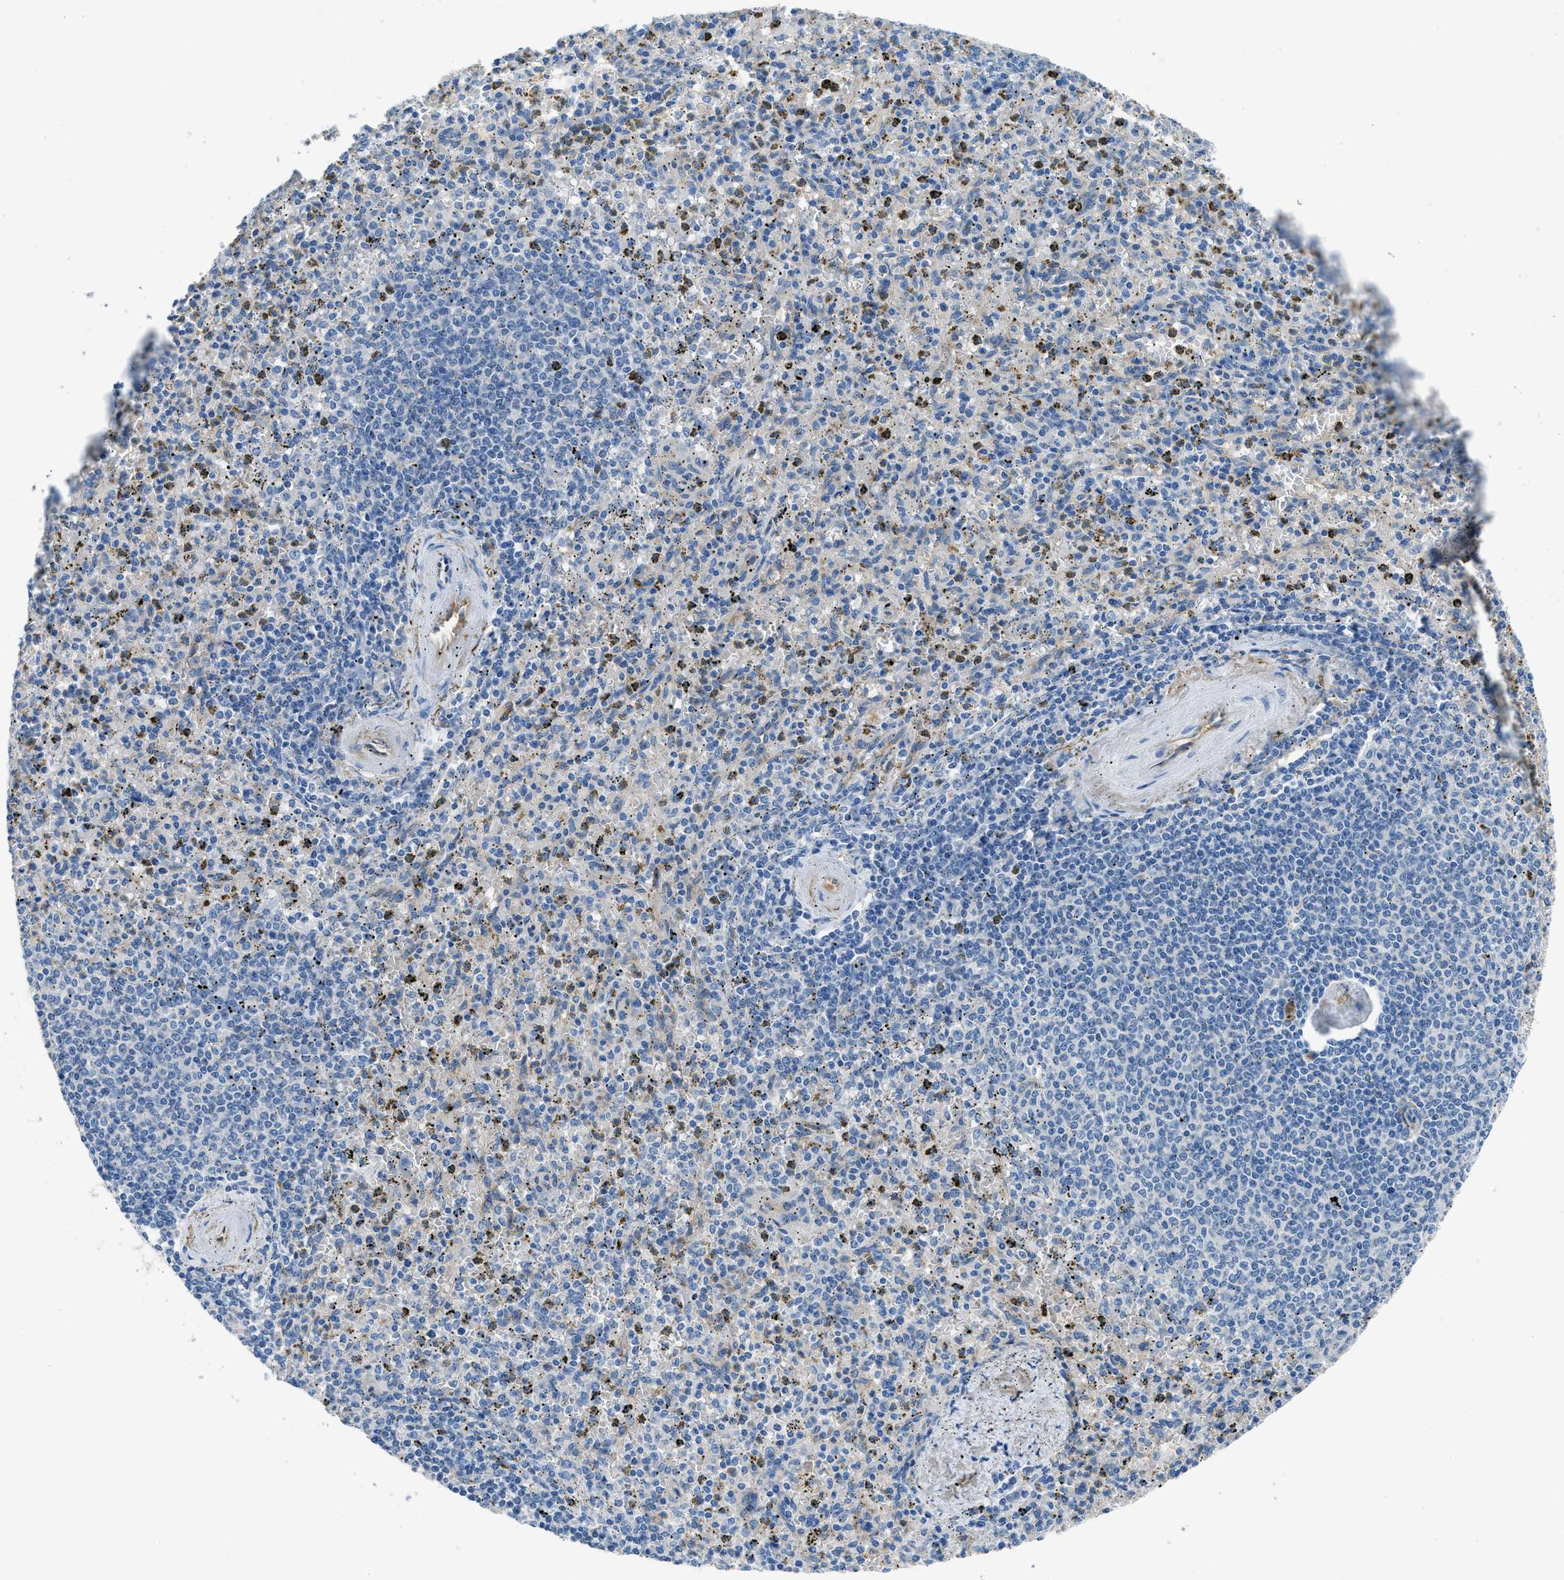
{"staining": {"intensity": "negative", "quantity": "none", "location": "none"}, "tissue": "spleen", "cell_type": "Cells in red pulp", "image_type": "normal", "snomed": [{"axis": "morphology", "description": "Normal tissue, NOS"}, {"axis": "topography", "description": "Spleen"}], "caption": "There is no significant expression in cells in red pulp of spleen. (Brightfield microscopy of DAB IHC at high magnification).", "gene": "PTGFRN", "patient": {"sex": "male", "age": 72}}